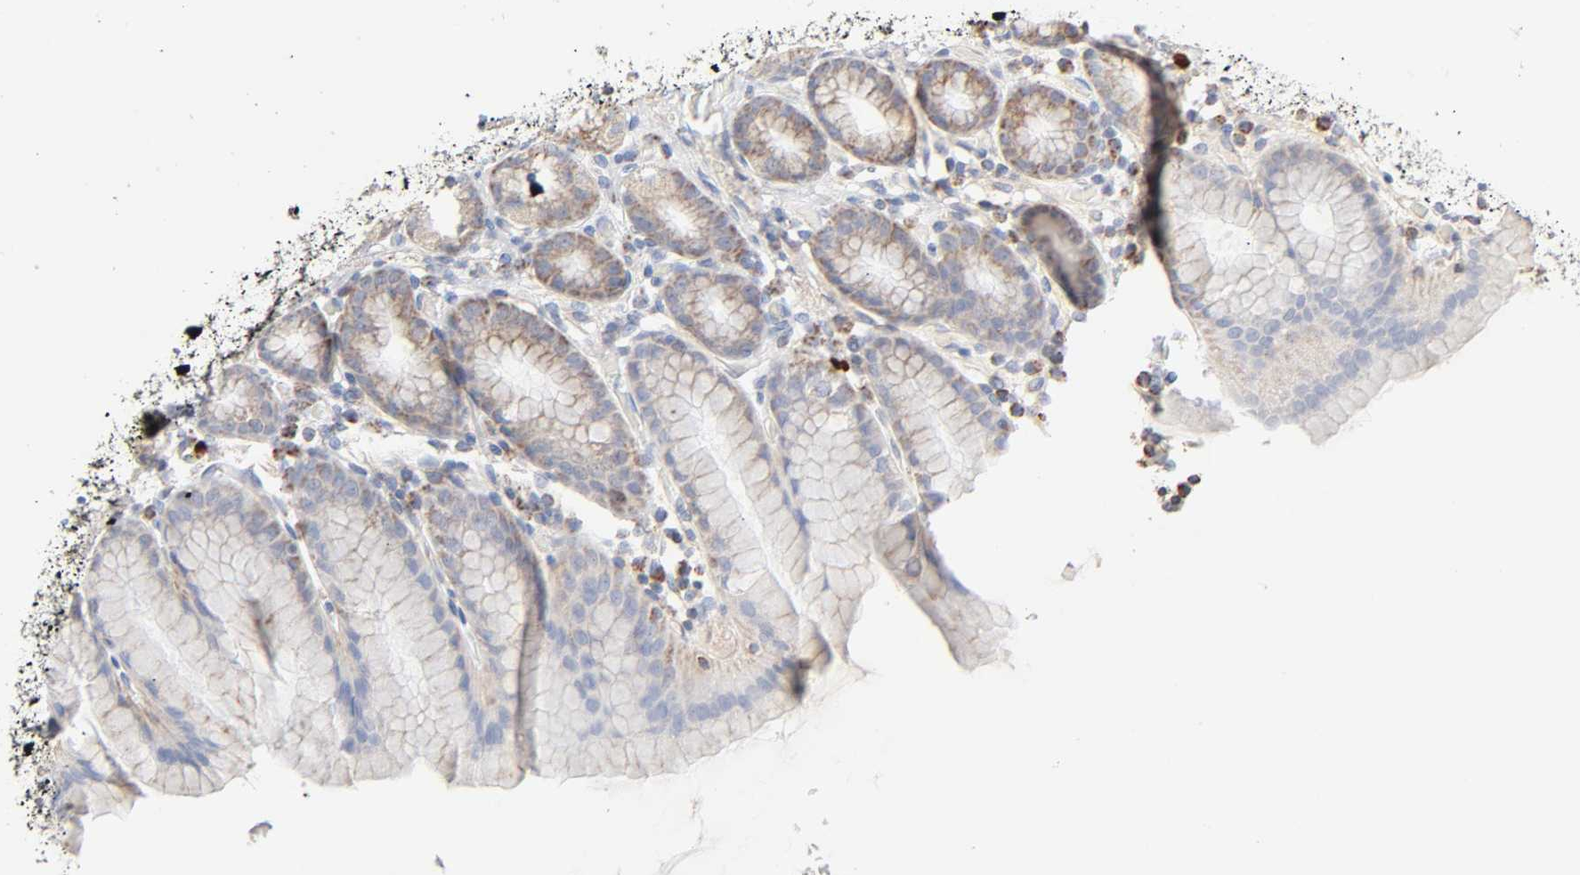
{"staining": {"intensity": "moderate", "quantity": ">75%", "location": "cytoplasmic/membranous"}, "tissue": "stomach", "cell_type": "Glandular cells", "image_type": "normal", "snomed": [{"axis": "morphology", "description": "Normal tissue, NOS"}, {"axis": "topography", "description": "Stomach, upper"}], "caption": "Immunohistochemical staining of benign human stomach reveals medium levels of moderate cytoplasmic/membranous positivity in about >75% of glandular cells.", "gene": "SYT16", "patient": {"sex": "male", "age": 68}}